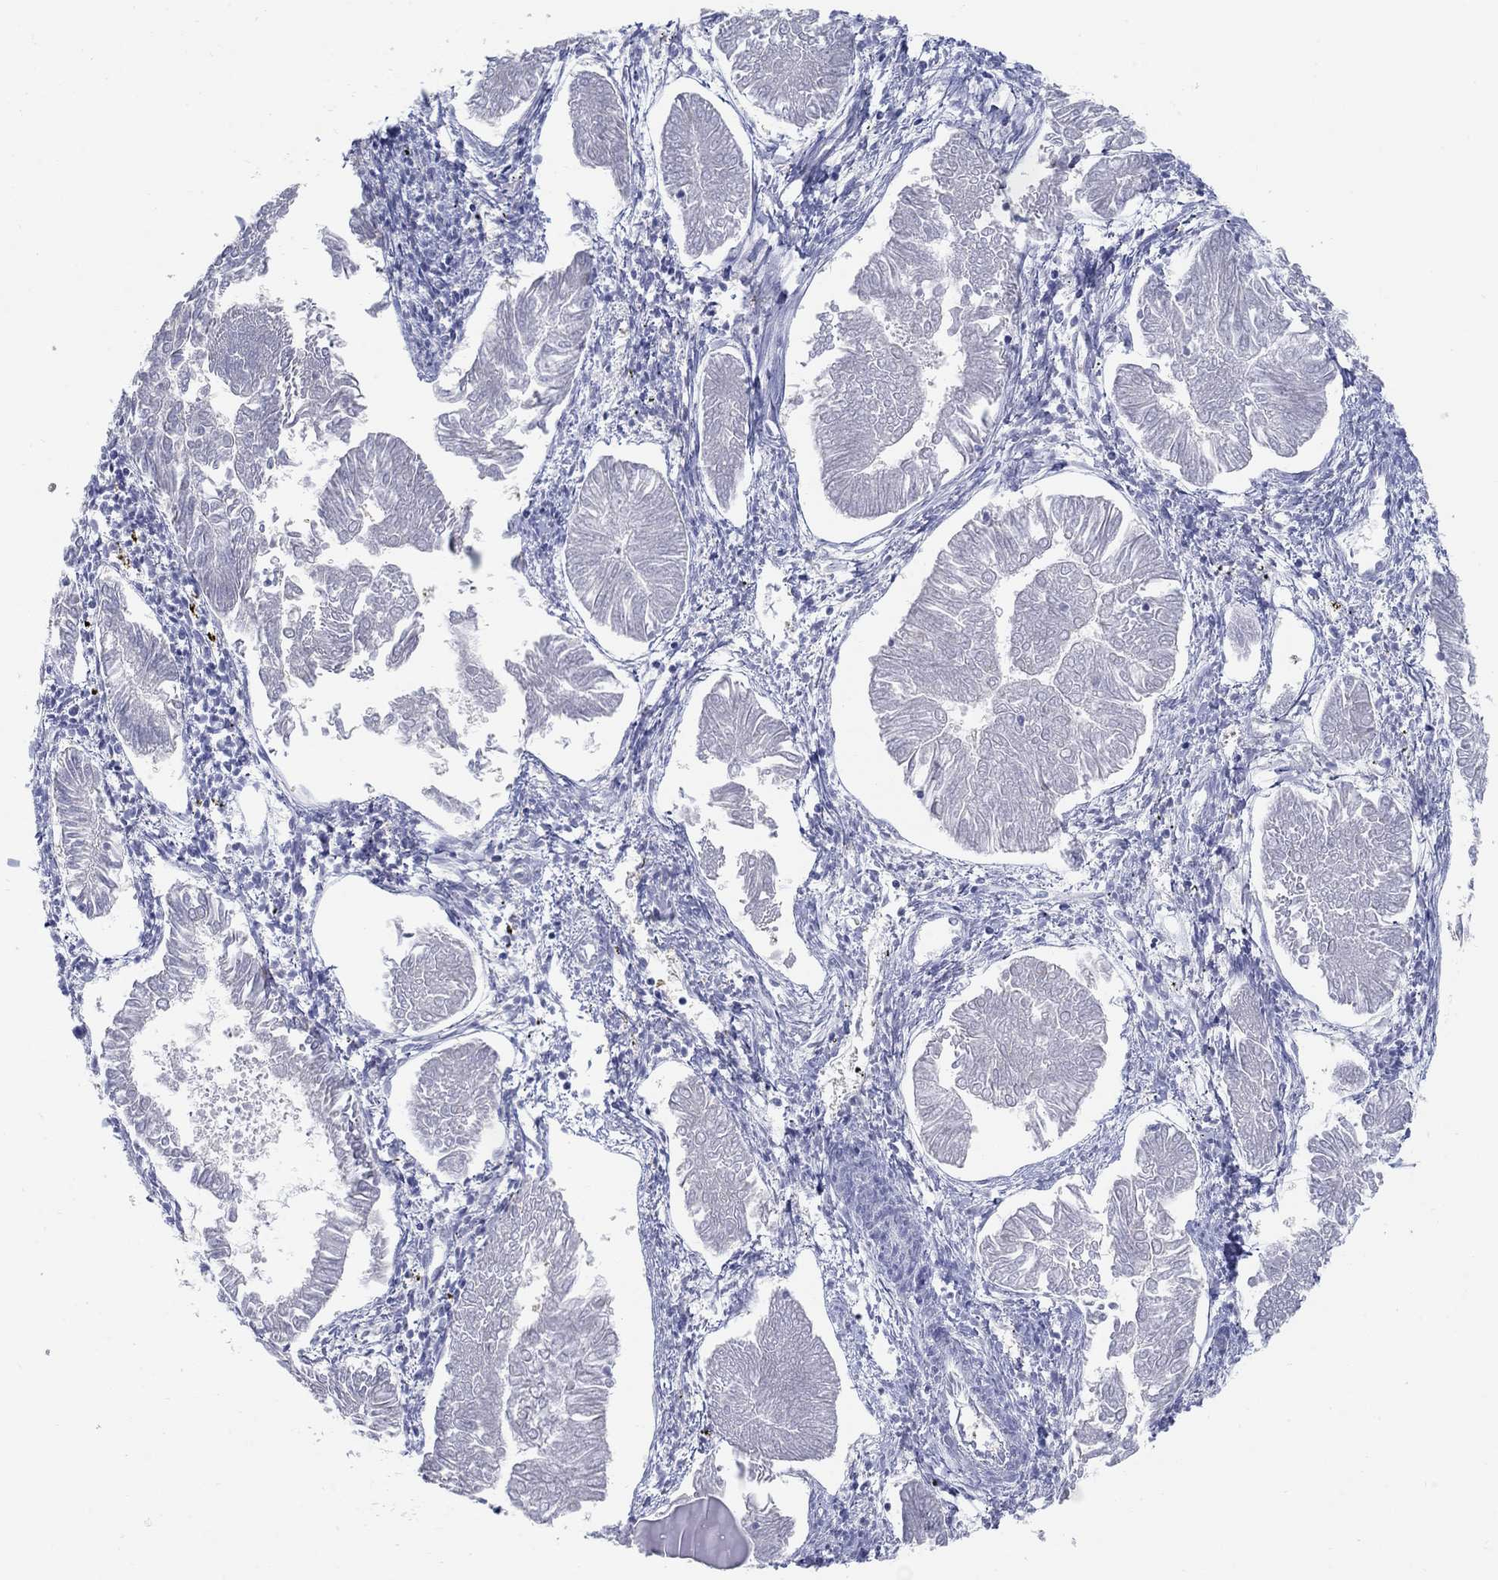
{"staining": {"intensity": "negative", "quantity": "none", "location": "none"}, "tissue": "endometrial cancer", "cell_type": "Tumor cells", "image_type": "cancer", "snomed": [{"axis": "morphology", "description": "Adenocarcinoma, NOS"}, {"axis": "topography", "description": "Endometrium"}], "caption": "Immunohistochemistry (IHC) of adenocarcinoma (endometrial) shows no positivity in tumor cells.", "gene": "CENPE", "patient": {"sex": "female", "age": 53}}